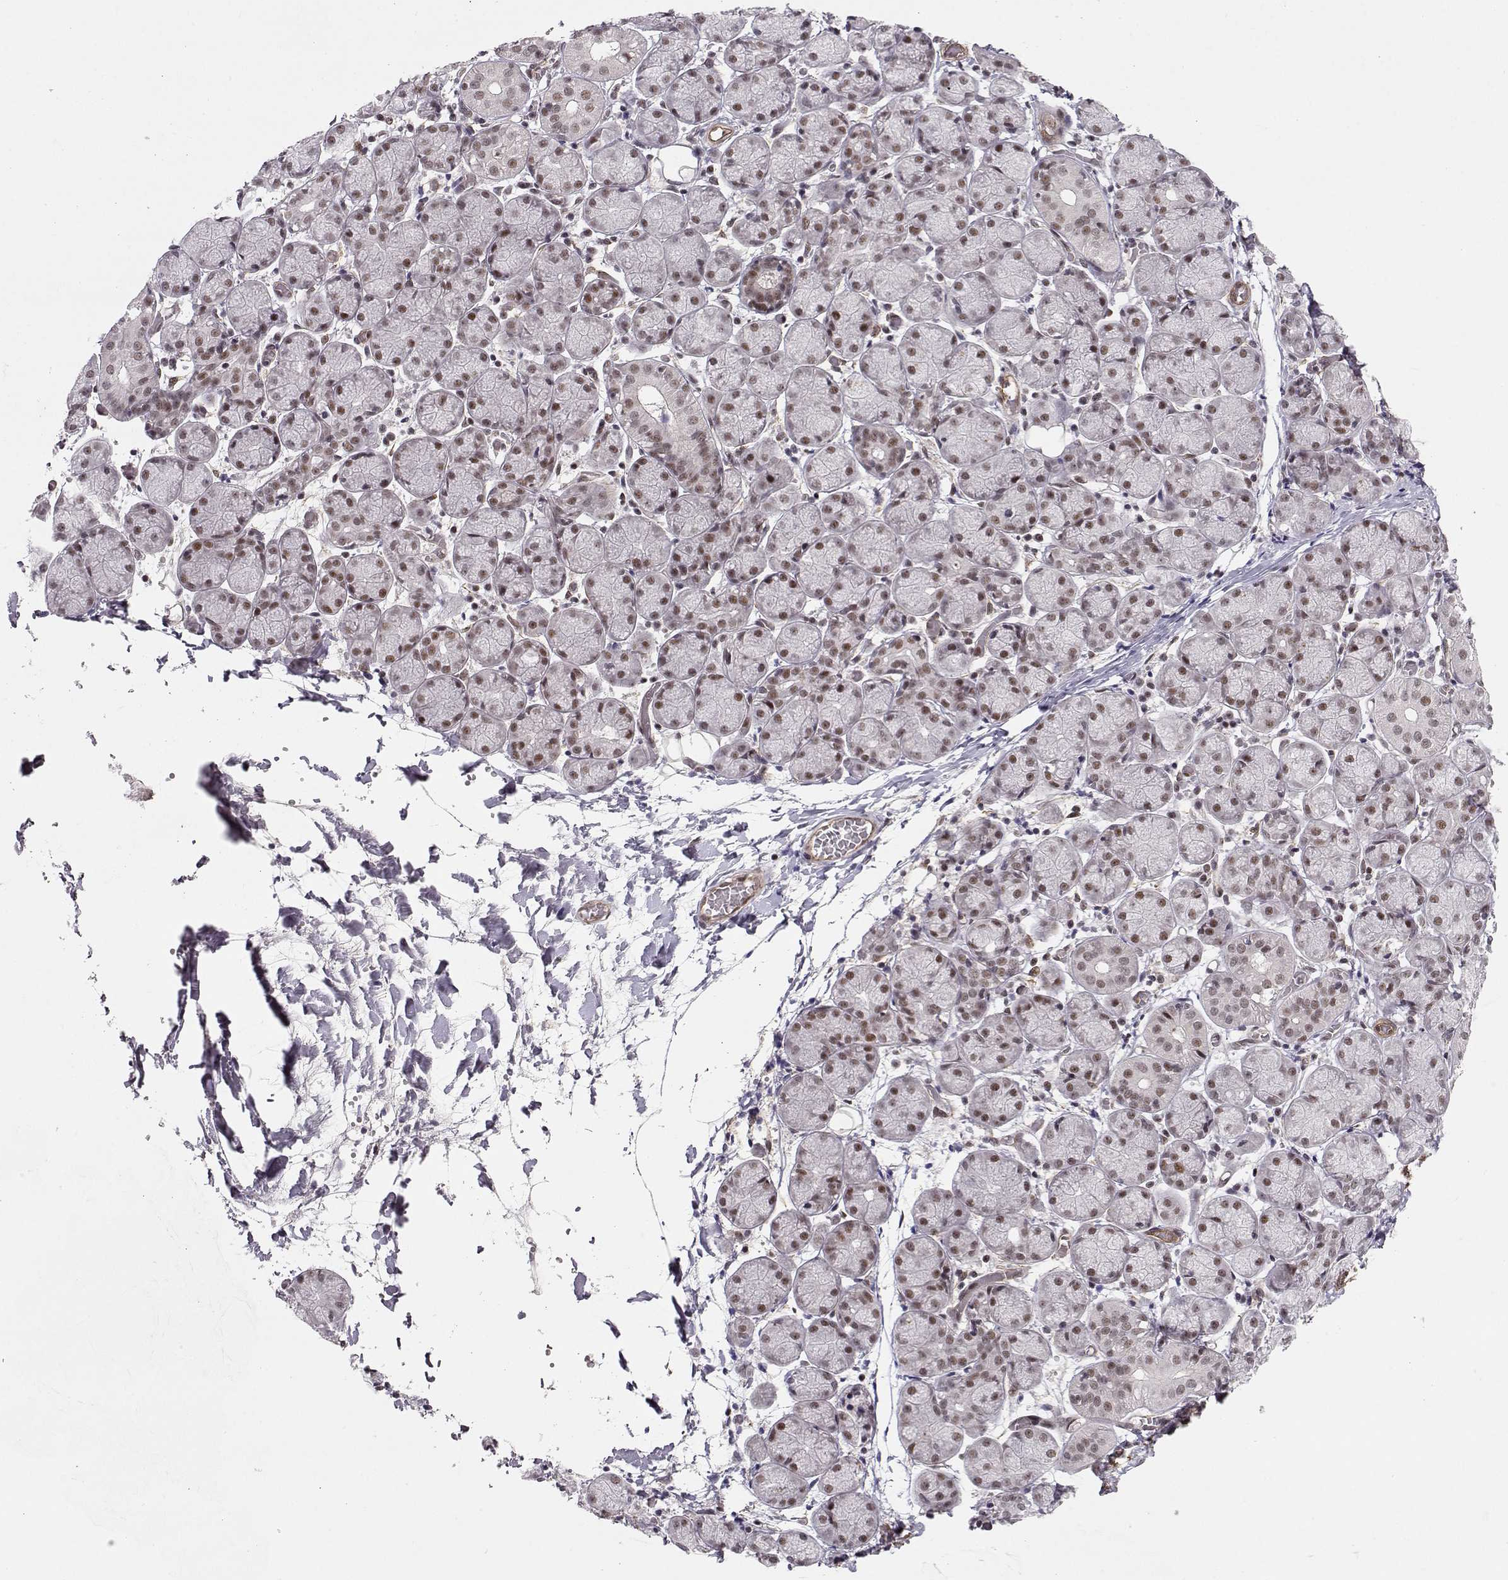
{"staining": {"intensity": "moderate", "quantity": ">75%", "location": "nuclear"}, "tissue": "salivary gland", "cell_type": "Glandular cells", "image_type": "normal", "snomed": [{"axis": "morphology", "description": "Normal tissue, NOS"}, {"axis": "topography", "description": "Salivary gland"}, {"axis": "topography", "description": "Peripheral nerve tissue"}], "caption": "Glandular cells demonstrate moderate nuclear positivity in approximately >75% of cells in unremarkable salivary gland.", "gene": "CIR1", "patient": {"sex": "female", "age": 24}}